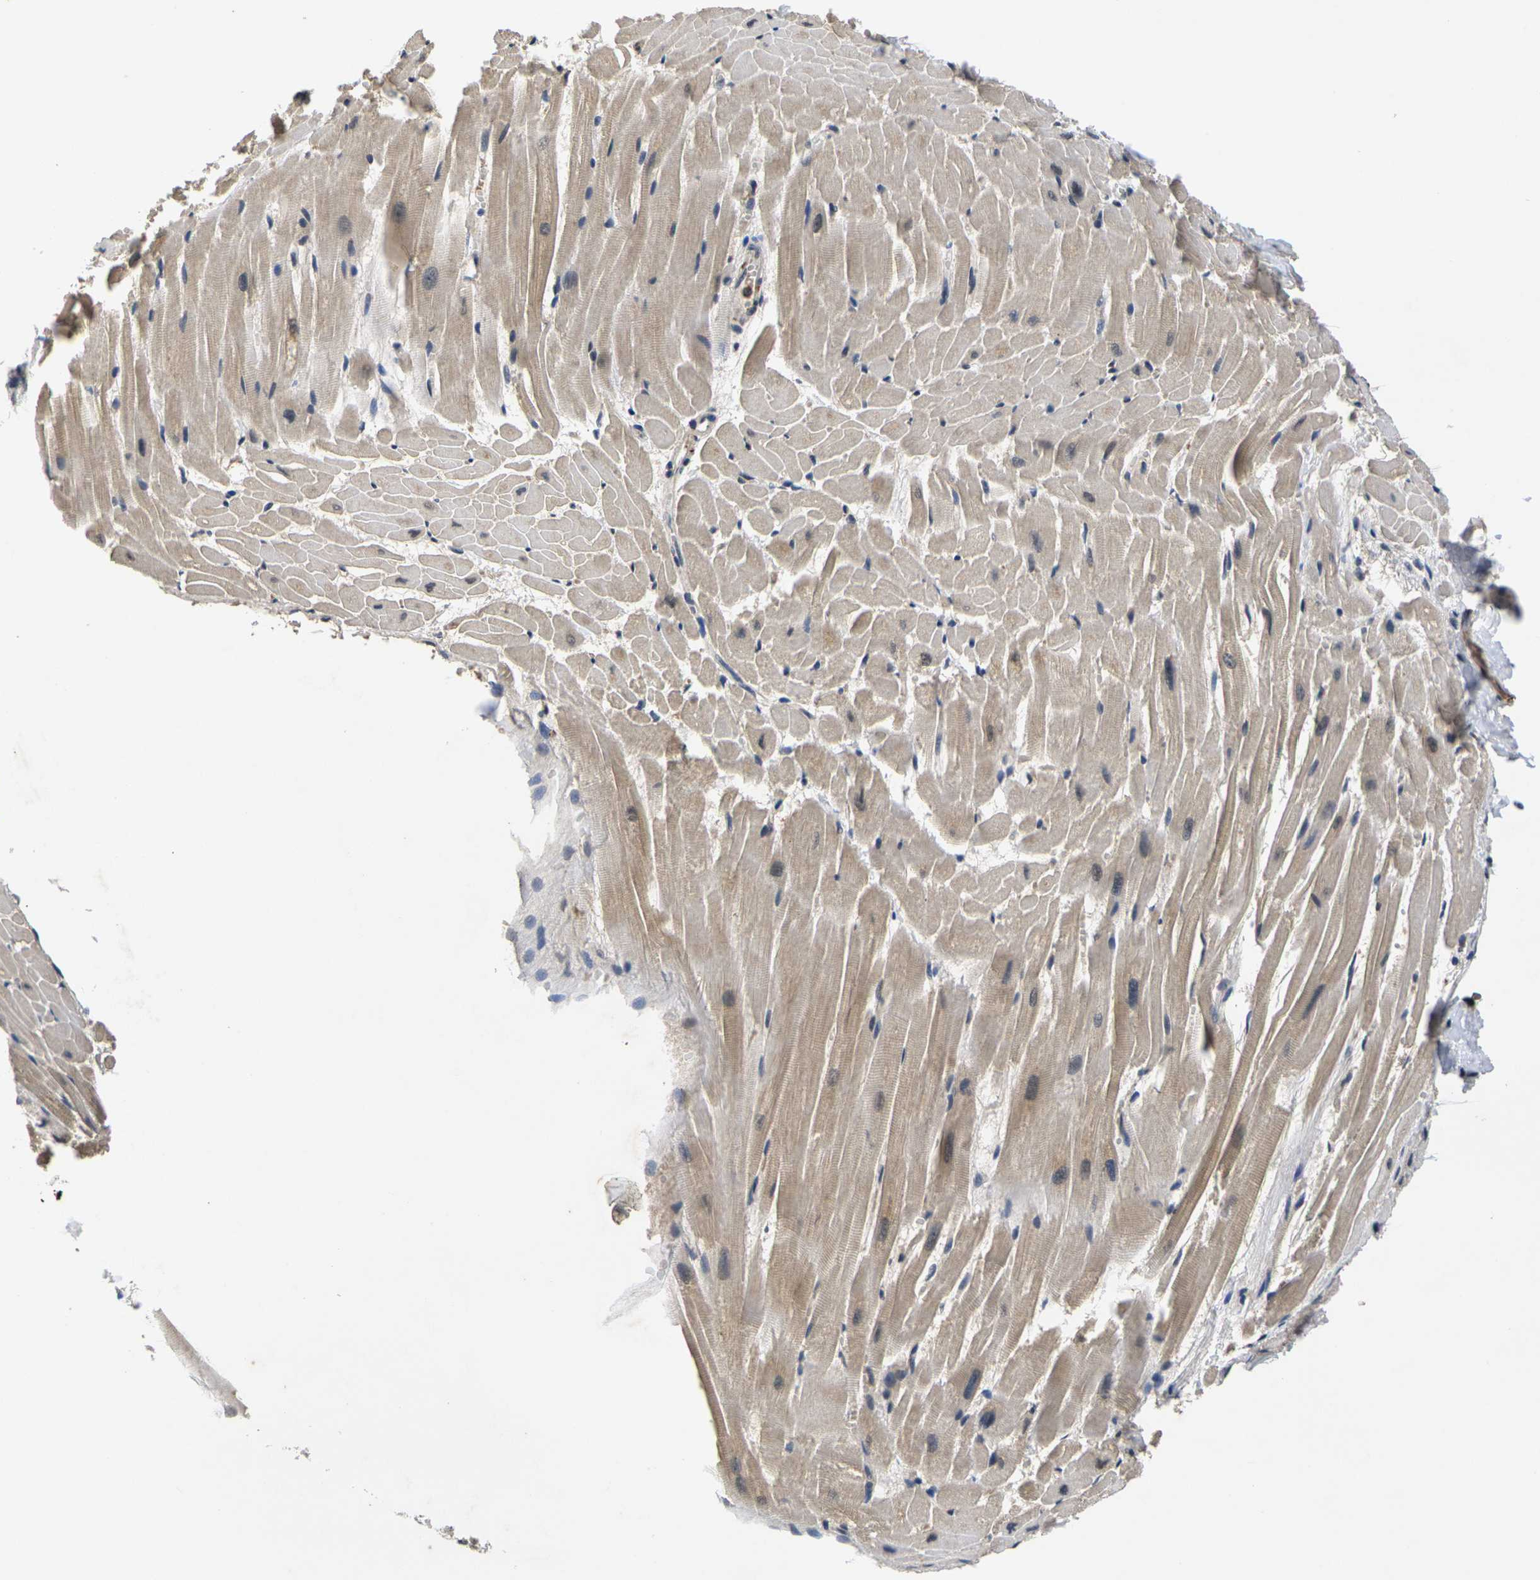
{"staining": {"intensity": "weak", "quantity": "25%-75%", "location": "cytoplasmic/membranous"}, "tissue": "heart muscle", "cell_type": "Cardiomyocytes", "image_type": "normal", "snomed": [{"axis": "morphology", "description": "Normal tissue, NOS"}, {"axis": "topography", "description": "Heart"}], "caption": "IHC image of unremarkable heart muscle: human heart muscle stained using immunohistochemistry (IHC) exhibits low levels of weak protein expression localized specifically in the cytoplasmic/membranous of cardiomyocytes, appearing as a cytoplasmic/membranous brown color.", "gene": "GTF2E1", "patient": {"sex": "female", "age": 19}}